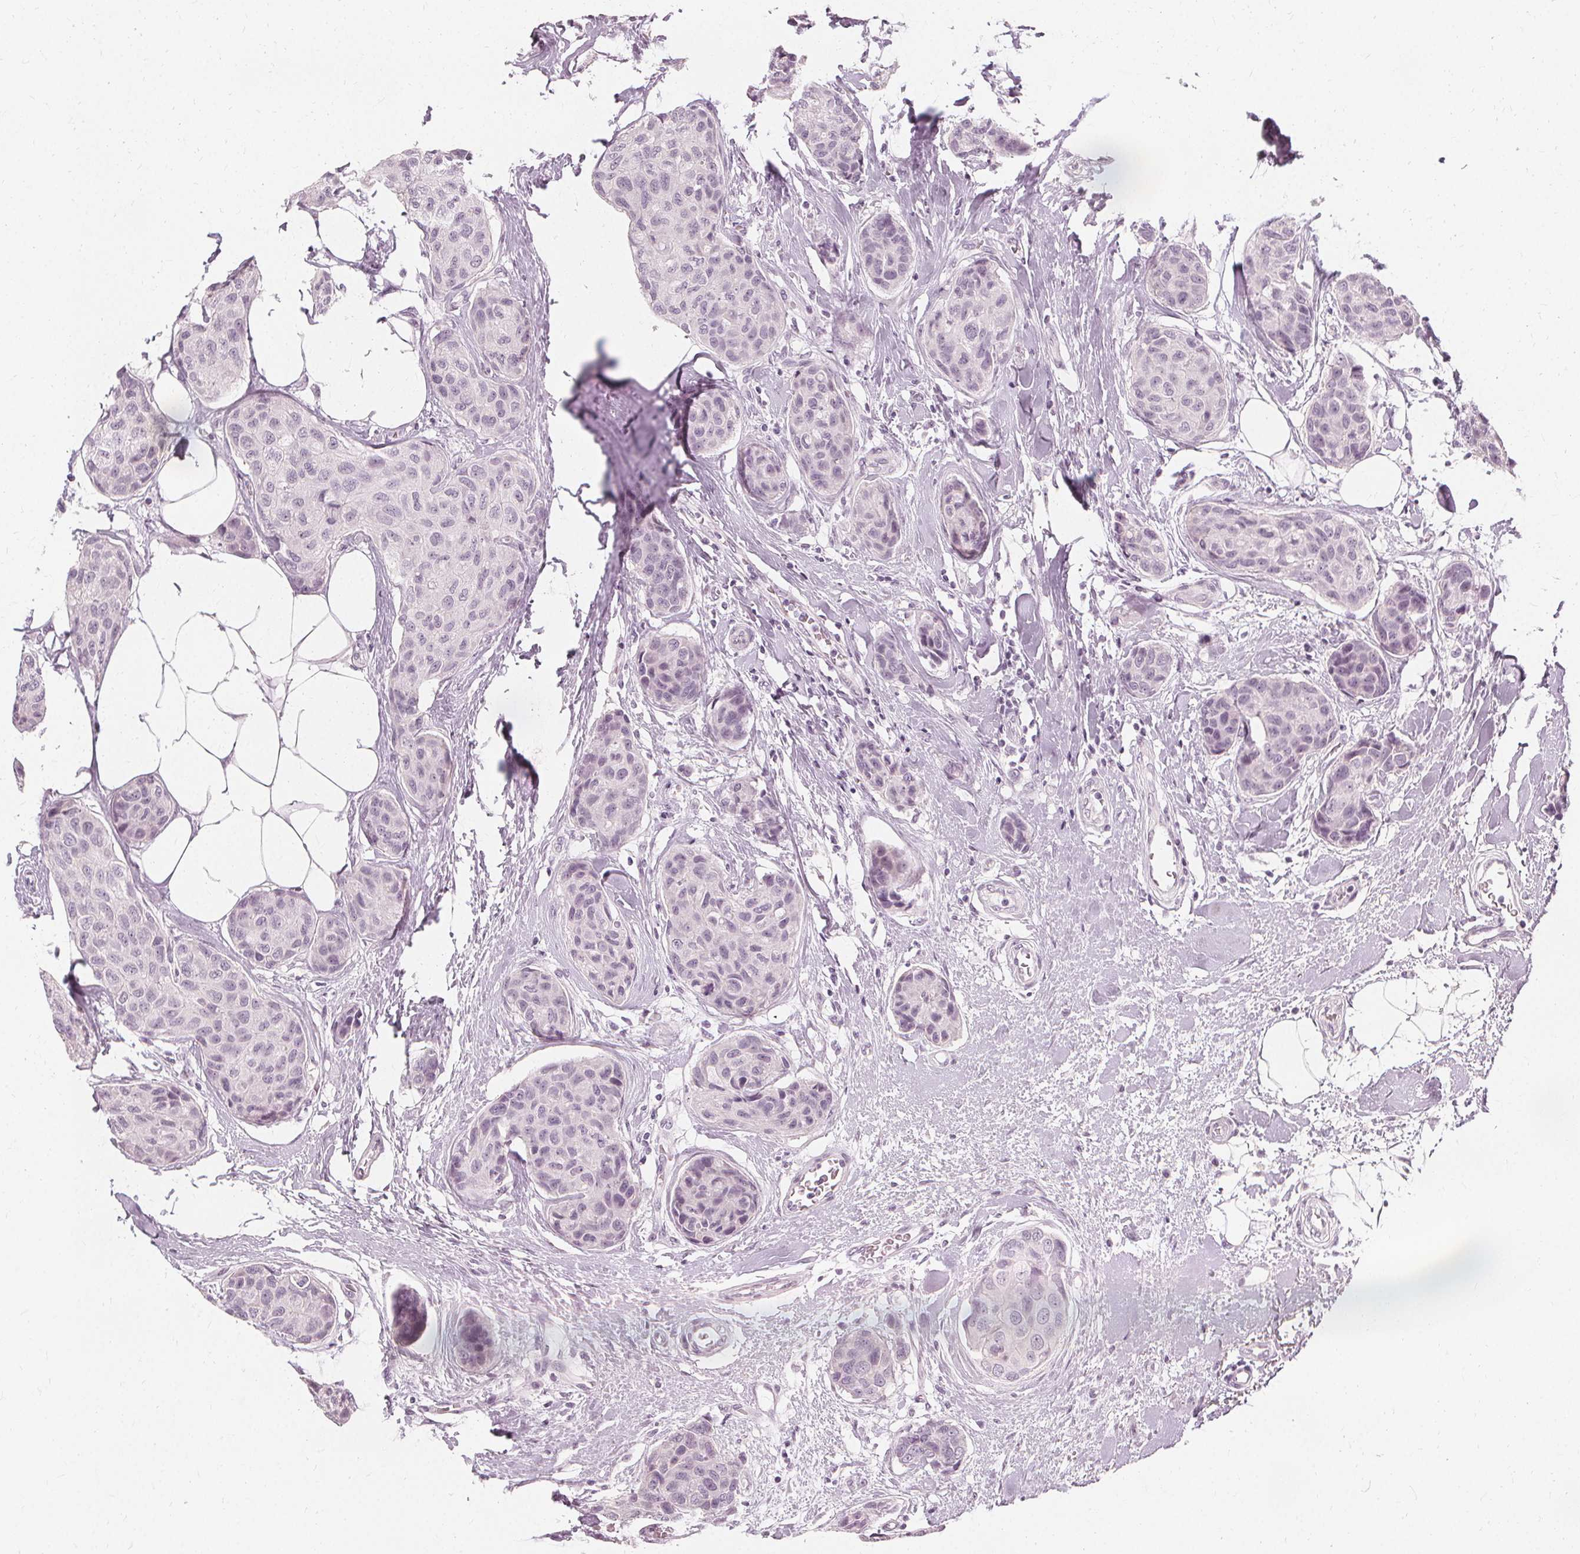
{"staining": {"intensity": "negative", "quantity": "none", "location": "none"}, "tissue": "breast cancer", "cell_type": "Tumor cells", "image_type": "cancer", "snomed": [{"axis": "morphology", "description": "Duct carcinoma"}, {"axis": "topography", "description": "Breast"}], "caption": "A histopathology image of breast infiltrating ductal carcinoma stained for a protein reveals no brown staining in tumor cells. (DAB (3,3'-diaminobenzidine) IHC with hematoxylin counter stain).", "gene": "NXPE1", "patient": {"sex": "female", "age": 80}}